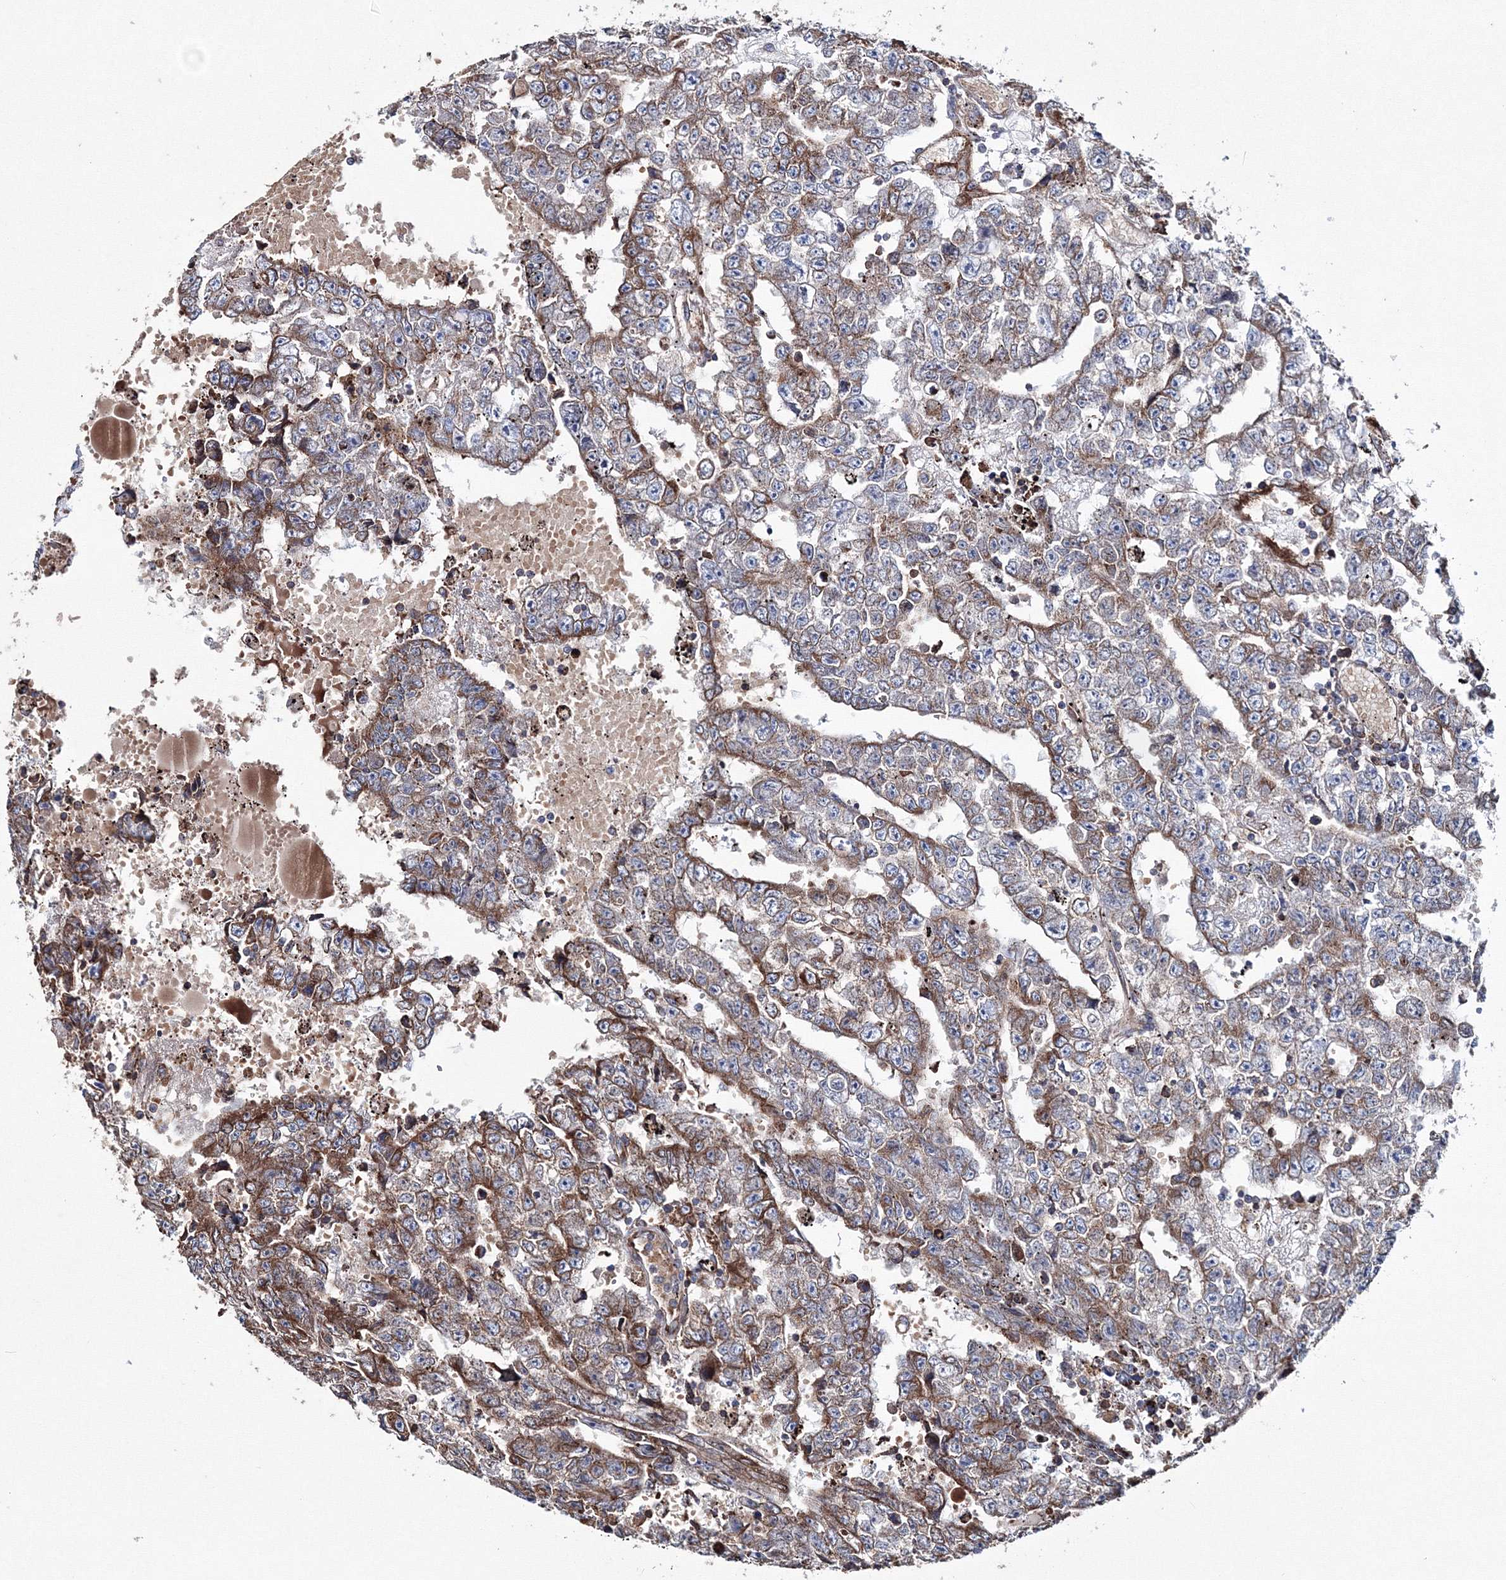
{"staining": {"intensity": "moderate", "quantity": "25%-75%", "location": "cytoplasmic/membranous"}, "tissue": "testis cancer", "cell_type": "Tumor cells", "image_type": "cancer", "snomed": [{"axis": "morphology", "description": "Carcinoma, Embryonal, NOS"}, {"axis": "topography", "description": "Testis"}], "caption": "Protein staining by immunohistochemistry (IHC) reveals moderate cytoplasmic/membranous staining in about 25%-75% of tumor cells in testis cancer (embryonal carcinoma). Ihc stains the protein in brown and the nuclei are stained blue.", "gene": "VPS8", "patient": {"sex": "male", "age": 25}}